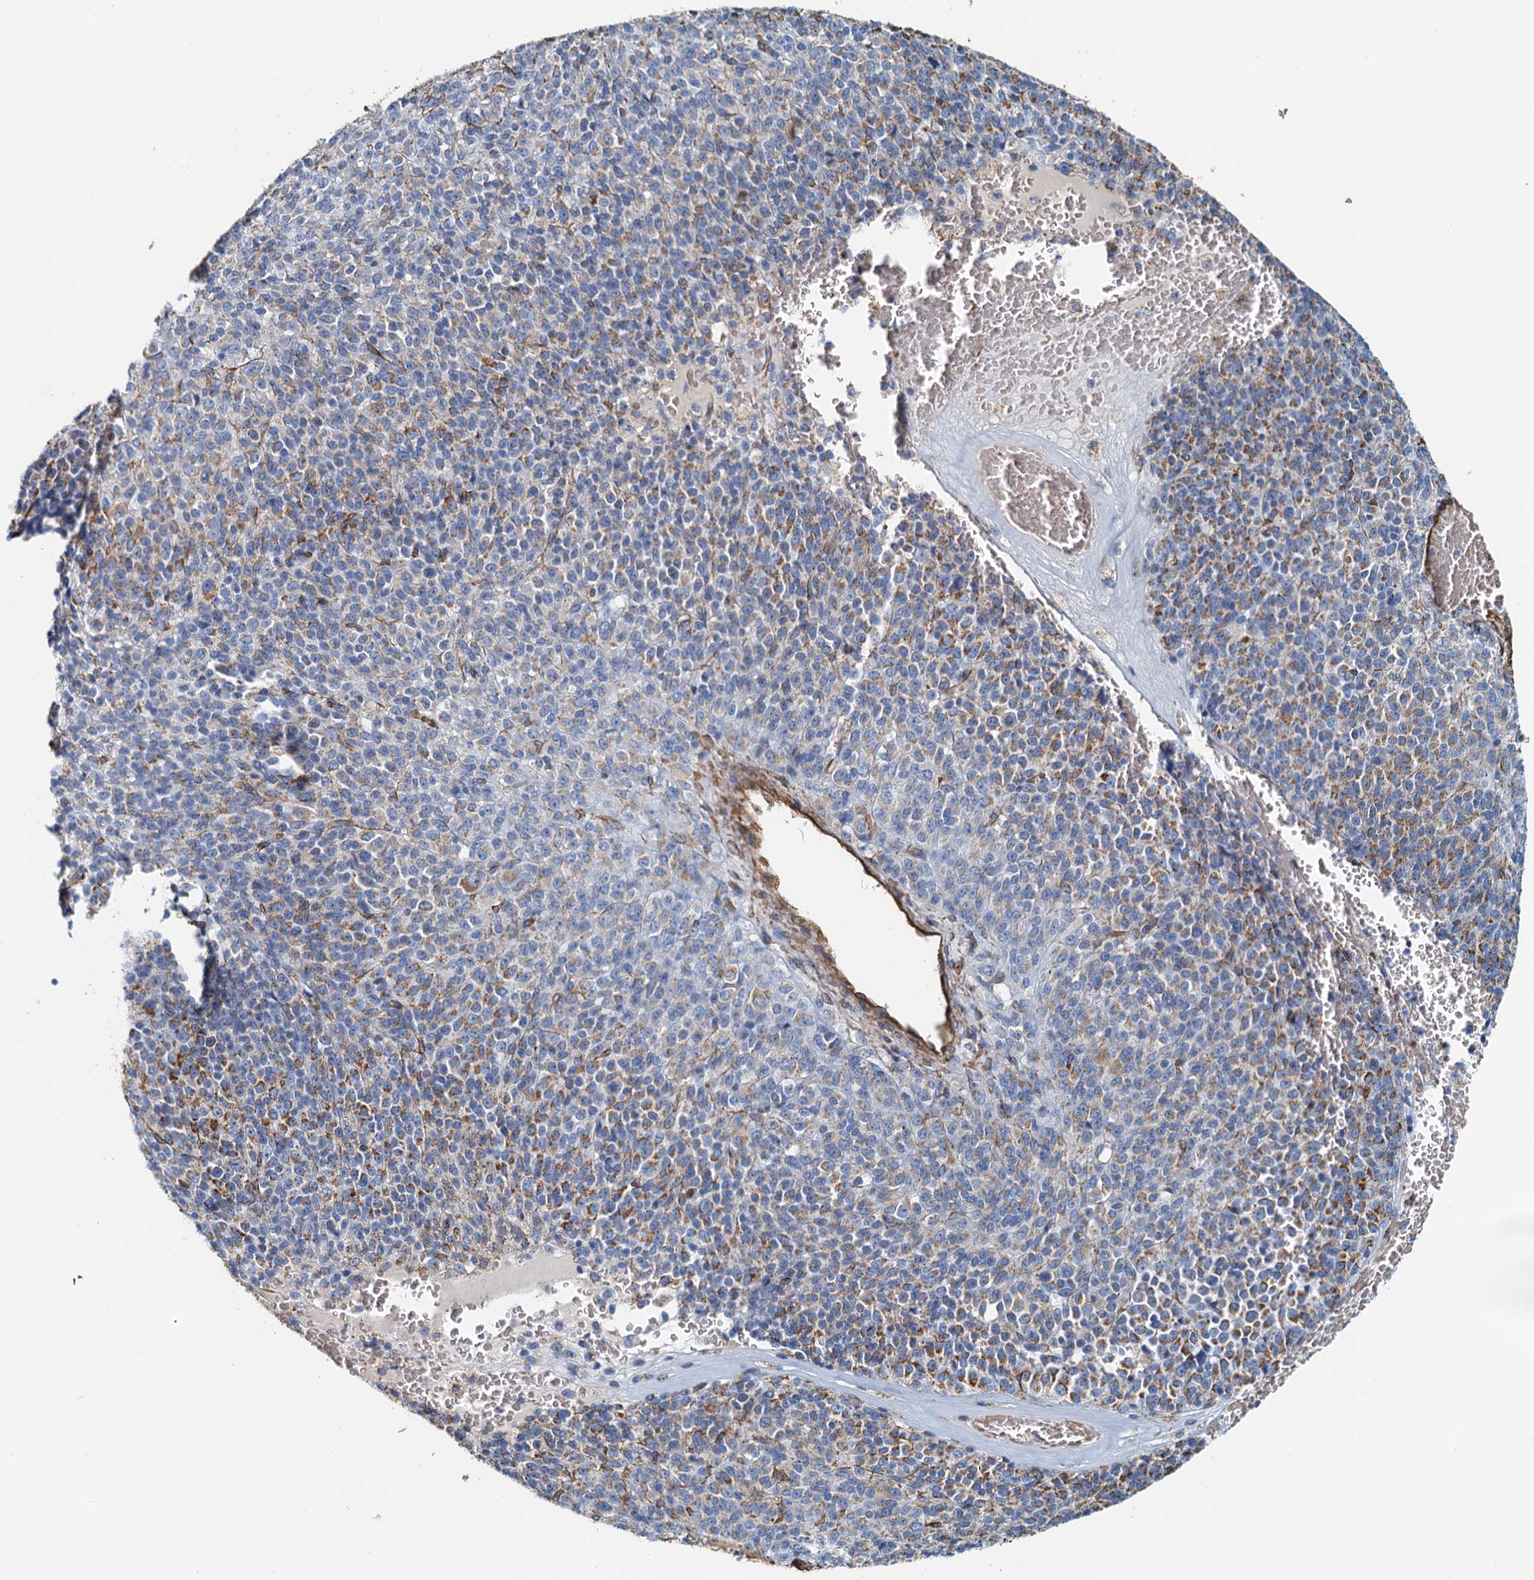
{"staining": {"intensity": "moderate", "quantity": "25%-75%", "location": "cytoplasmic/membranous"}, "tissue": "melanoma", "cell_type": "Tumor cells", "image_type": "cancer", "snomed": [{"axis": "morphology", "description": "Malignant melanoma, Metastatic site"}, {"axis": "topography", "description": "Brain"}], "caption": "Immunohistochemistry (IHC) photomicrograph of human malignant melanoma (metastatic site) stained for a protein (brown), which exhibits medium levels of moderate cytoplasmic/membranous expression in about 25%-75% of tumor cells.", "gene": "DGKG", "patient": {"sex": "female", "age": 56}}